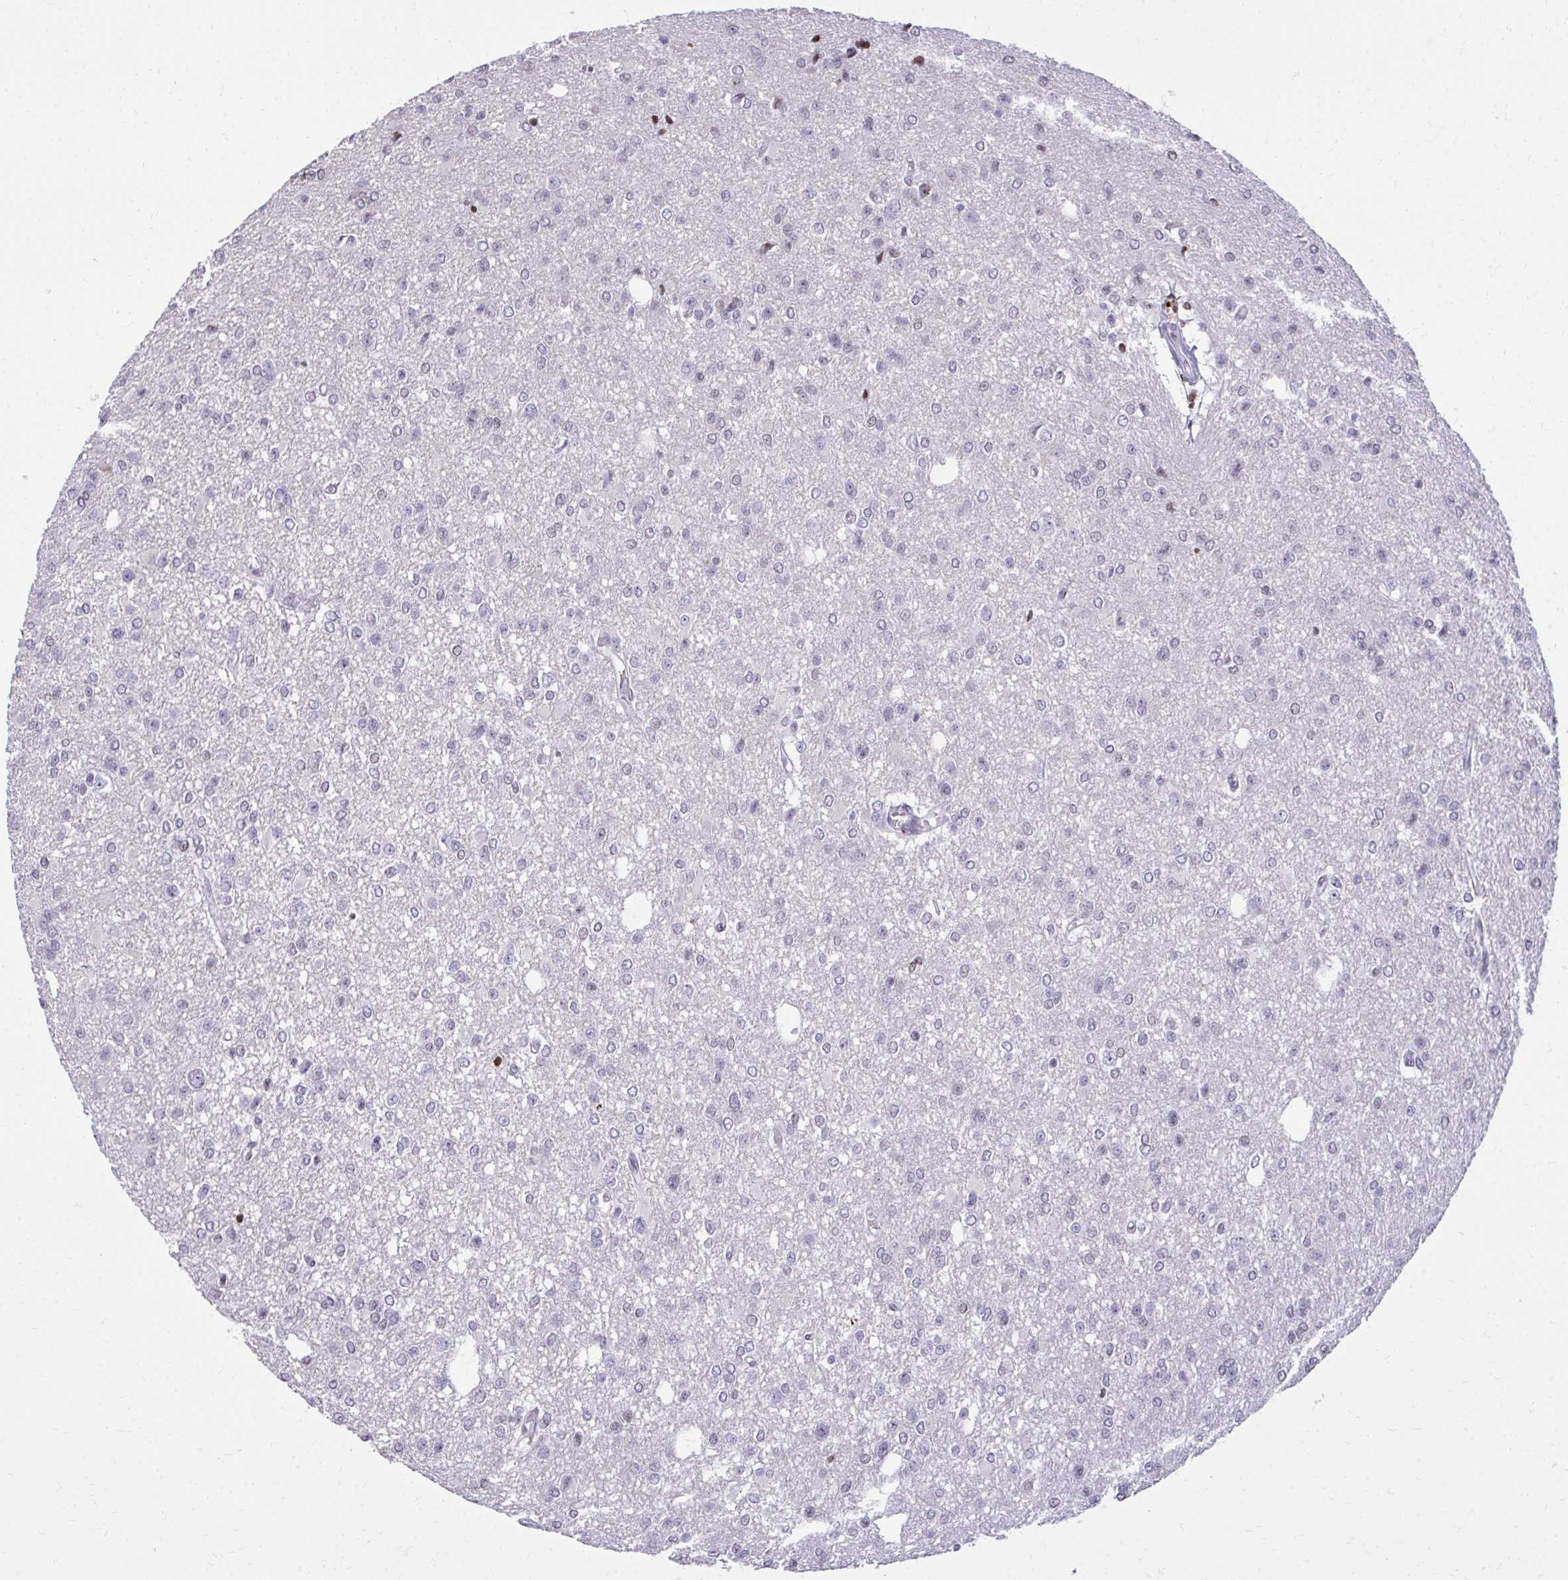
{"staining": {"intensity": "negative", "quantity": "none", "location": "none"}, "tissue": "glioma", "cell_type": "Tumor cells", "image_type": "cancer", "snomed": [{"axis": "morphology", "description": "Glioma, malignant, Low grade"}, {"axis": "topography", "description": "Brain"}], "caption": "The immunohistochemistry (IHC) histopathology image has no significant staining in tumor cells of glioma tissue.", "gene": "AP5M1", "patient": {"sex": "male", "age": 26}}